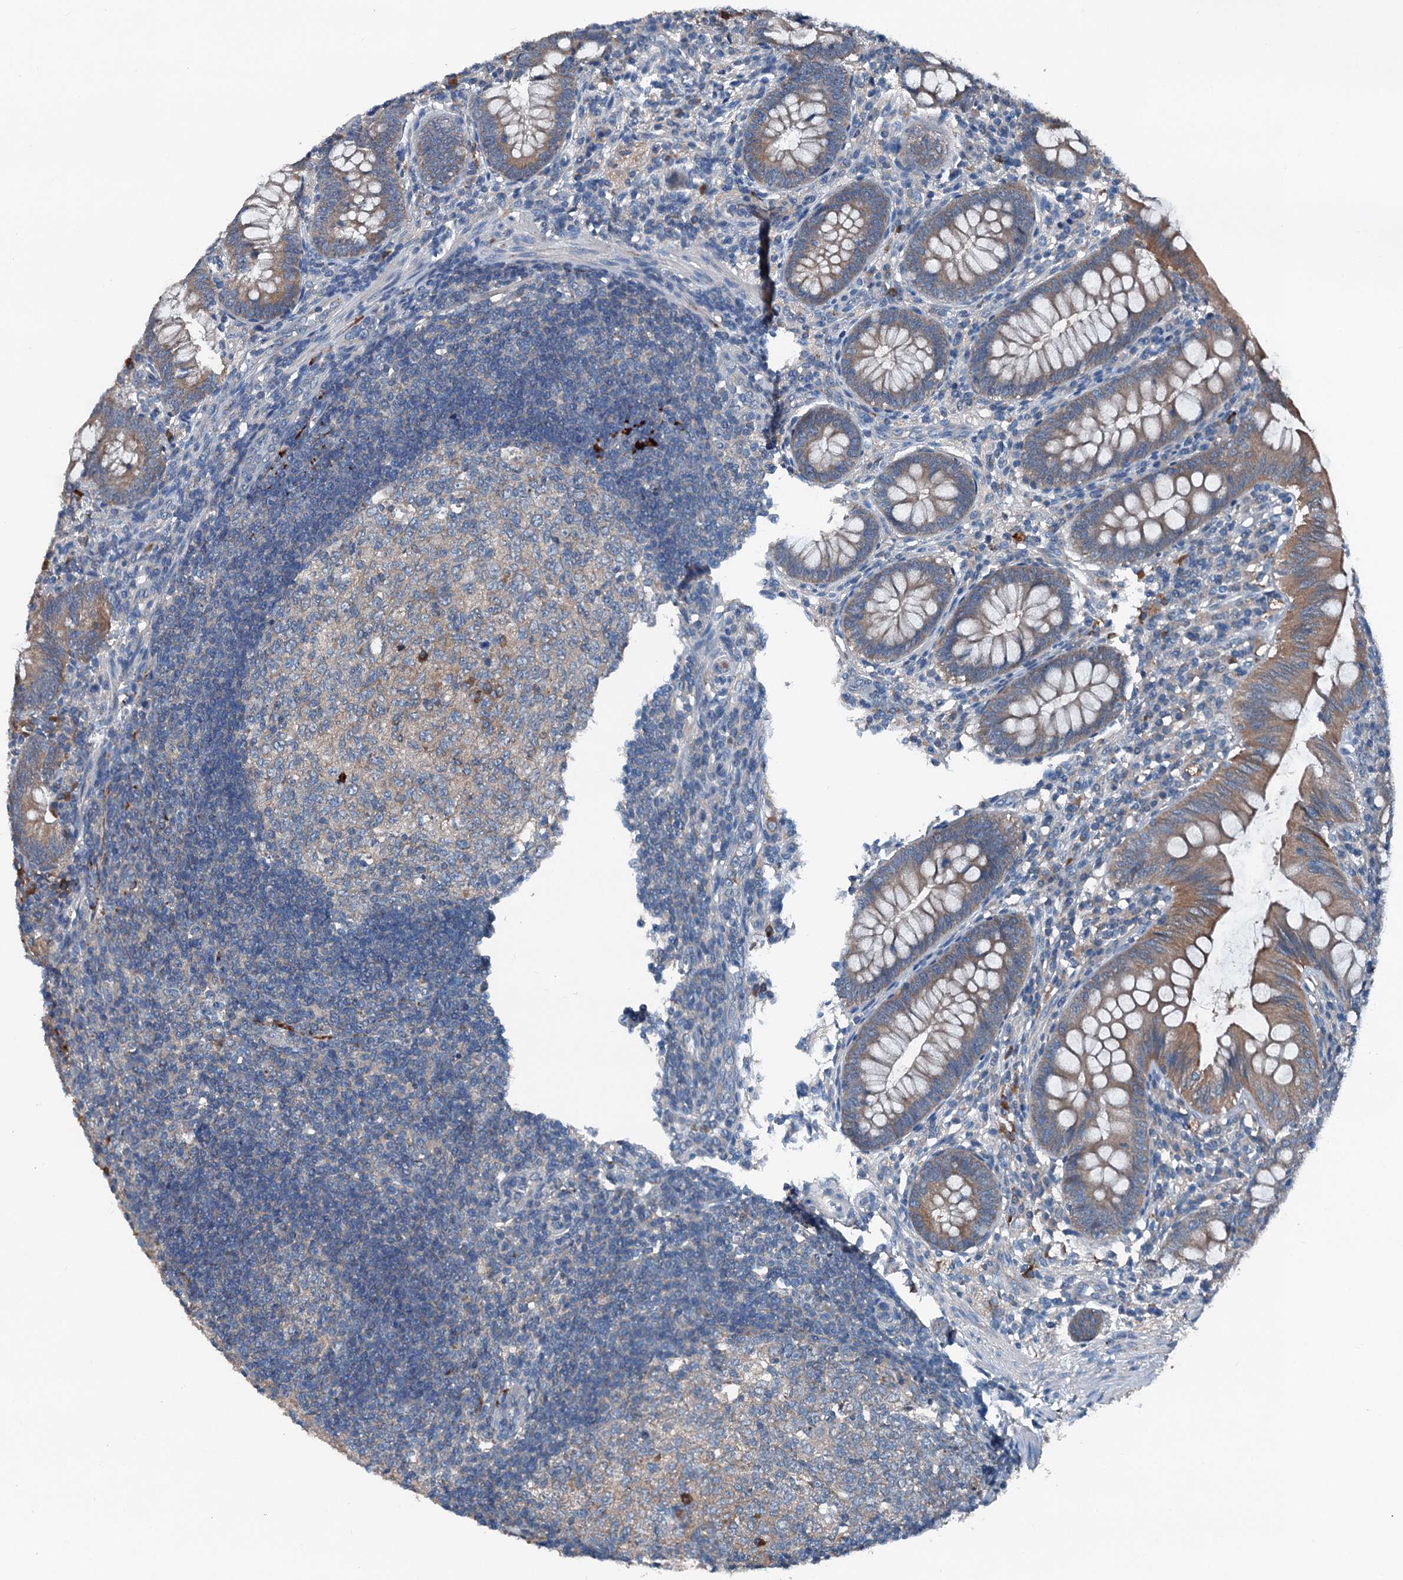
{"staining": {"intensity": "moderate", "quantity": ">75%", "location": "cytoplasmic/membranous"}, "tissue": "appendix", "cell_type": "Glandular cells", "image_type": "normal", "snomed": [{"axis": "morphology", "description": "Normal tissue, NOS"}, {"axis": "topography", "description": "Appendix"}], "caption": "The micrograph exhibits immunohistochemical staining of benign appendix. There is moderate cytoplasmic/membranous positivity is seen in about >75% of glandular cells. (Stains: DAB (3,3'-diaminobenzidine) in brown, nuclei in blue, Microscopy: brightfield microscopy at high magnification).", "gene": "PDSS1", "patient": {"sex": "male", "age": 14}}